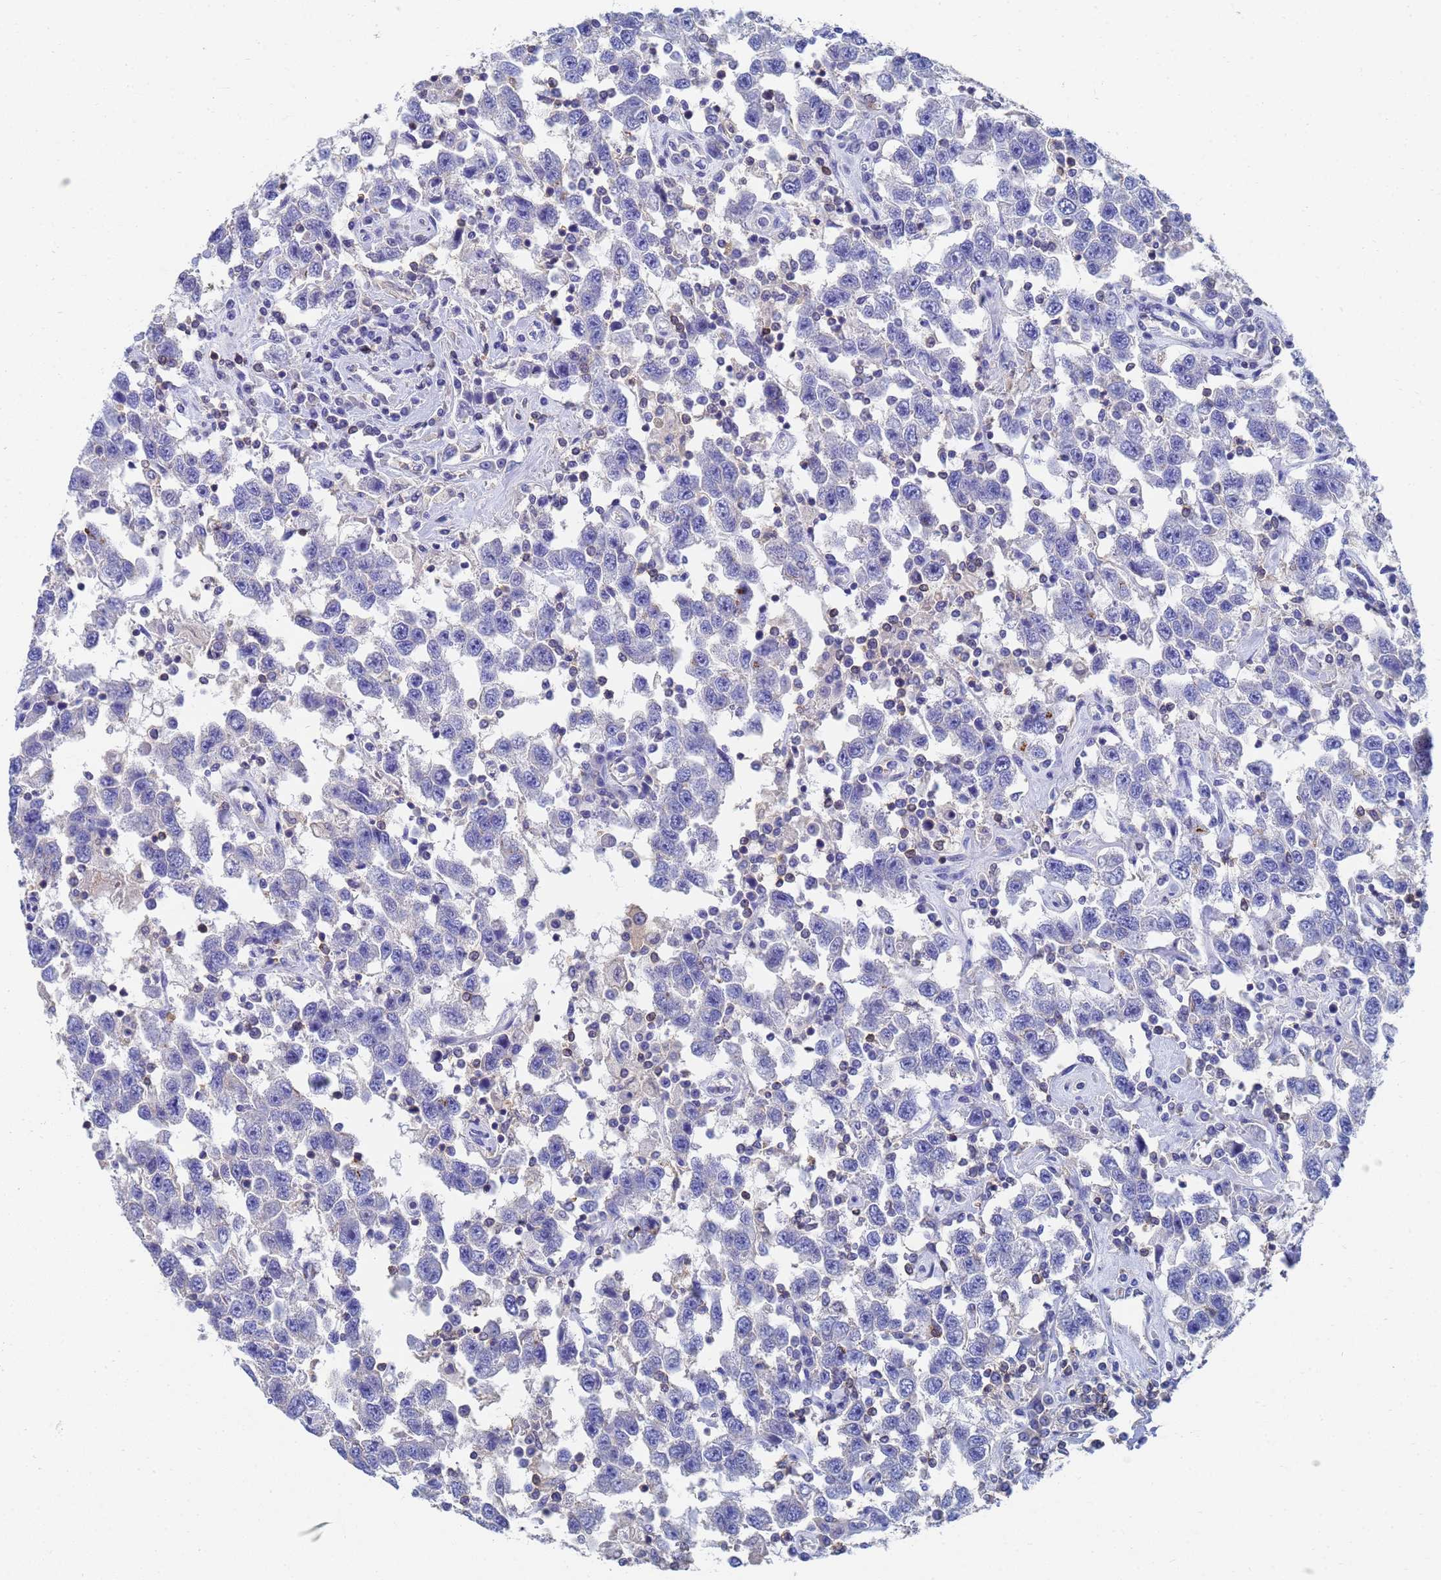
{"staining": {"intensity": "negative", "quantity": "none", "location": "none"}, "tissue": "testis cancer", "cell_type": "Tumor cells", "image_type": "cancer", "snomed": [{"axis": "morphology", "description": "Seminoma, NOS"}, {"axis": "topography", "description": "Testis"}], "caption": "Tumor cells show no significant expression in seminoma (testis).", "gene": "GCHFR", "patient": {"sex": "male", "age": 41}}